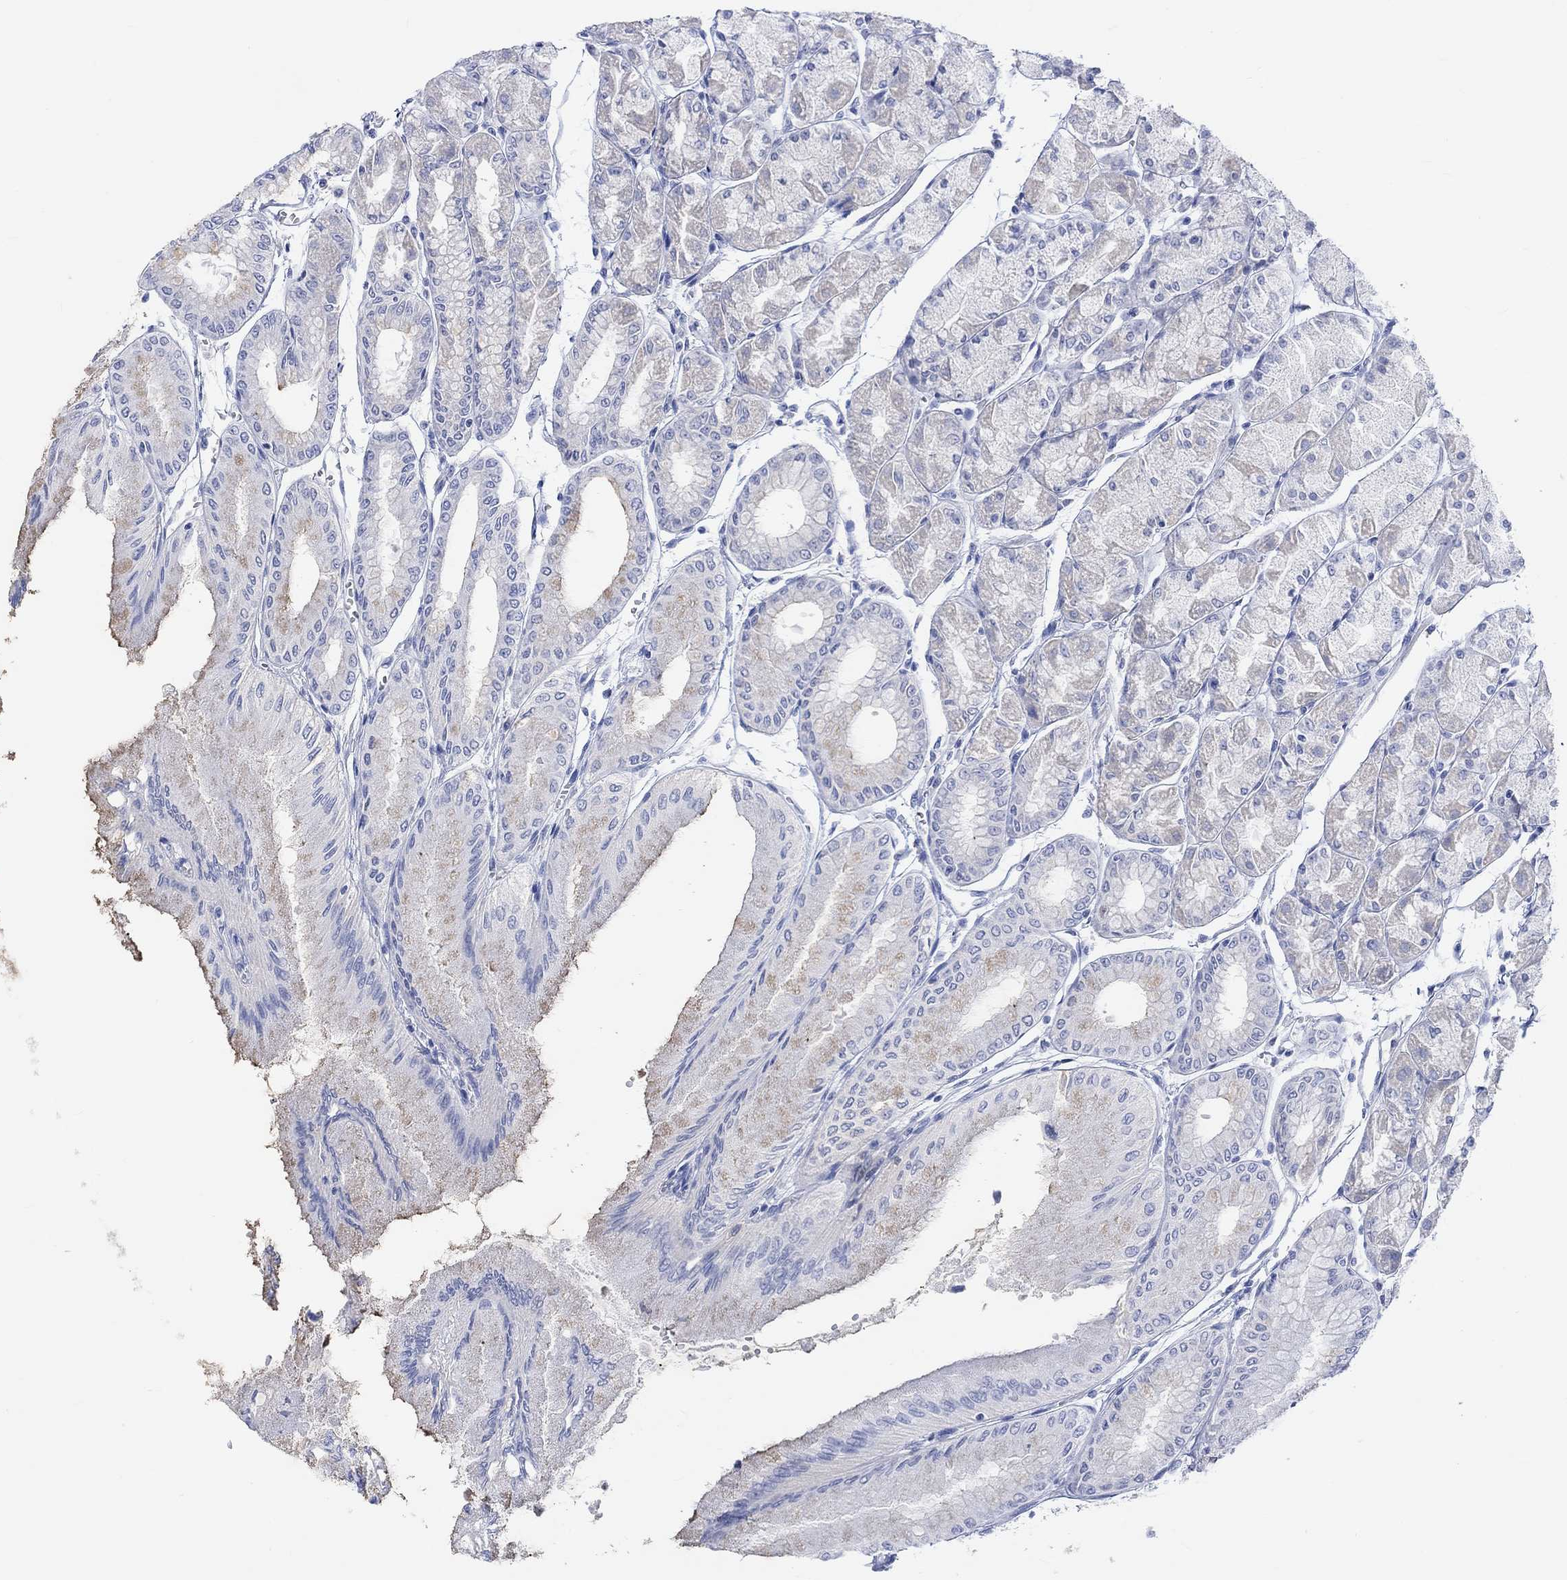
{"staining": {"intensity": "weak", "quantity": "<25%", "location": "cytoplasmic/membranous"}, "tissue": "stomach", "cell_type": "Glandular cells", "image_type": "normal", "snomed": [{"axis": "morphology", "description": "Normal tissue, NOS"}, {"axis": "topography", "description": "Stomach, upper"}], "caption": "The micrograph displays no staining of glandular cells in benign stomach. The staining is performed using DAB brown chromogen with nuclei counter-stained in using hematoxylin.", "gene": "CALCA", "patient": {"sex": "male", "age": 60}}